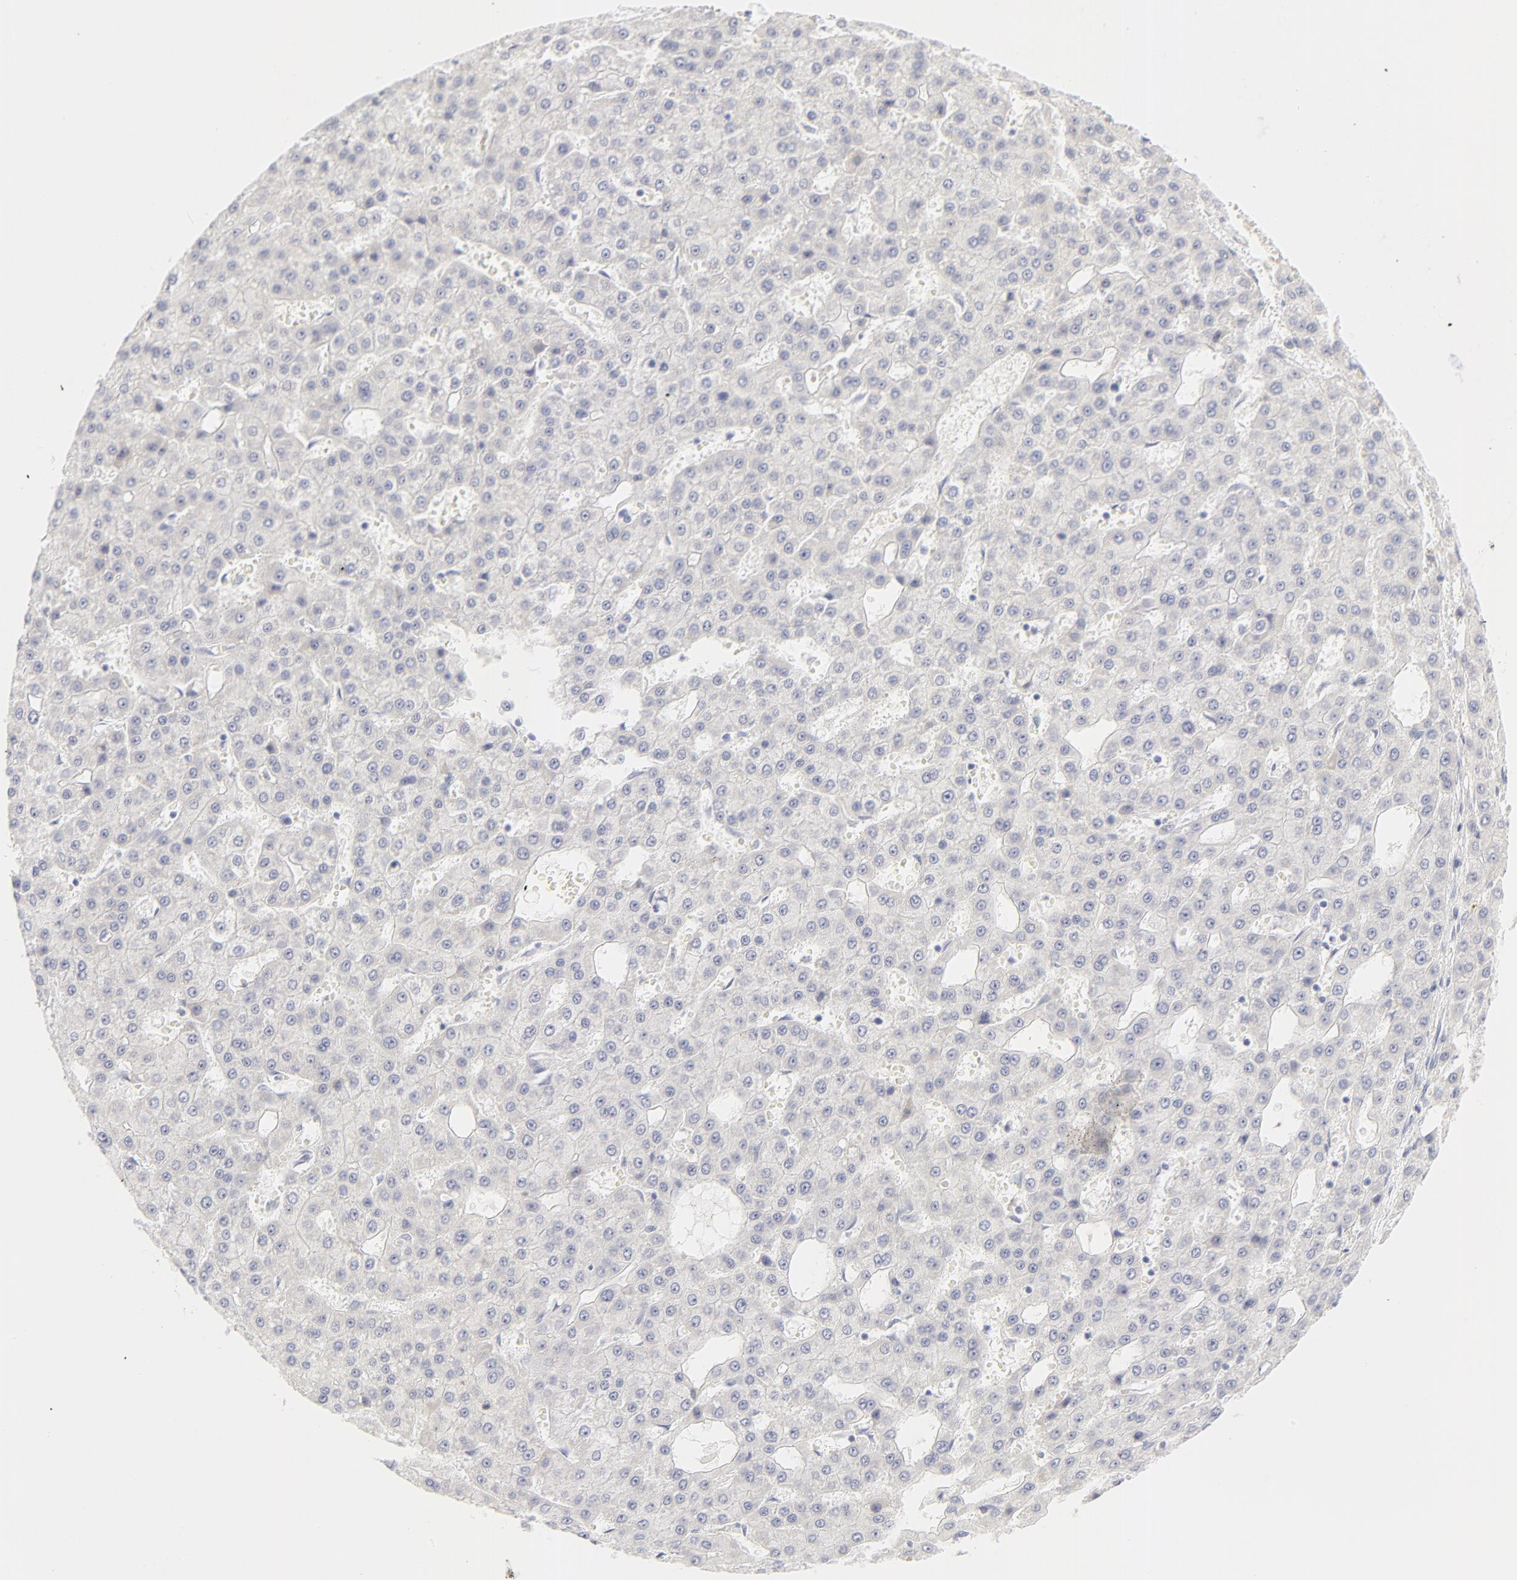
{"staining": {"intensity": "negative", "quantity": "none", "location": "none"}, "tissue": "liver cancer", "cell_type": "Tumor cells", "image_type": "cancer", "snomed": [{"axis": "morphology", "description": "Carcinoma, Hepatocellular, NOS"}, {"axis": "topography", "description": "Liver"}], "caption": "This is a image of immunohistochemistry staining of liver hepatocellular carcinoma, which shows no staining in tumor cells.", "gene": "NPNT", "patient": {"sex": "male", "age": 47}}